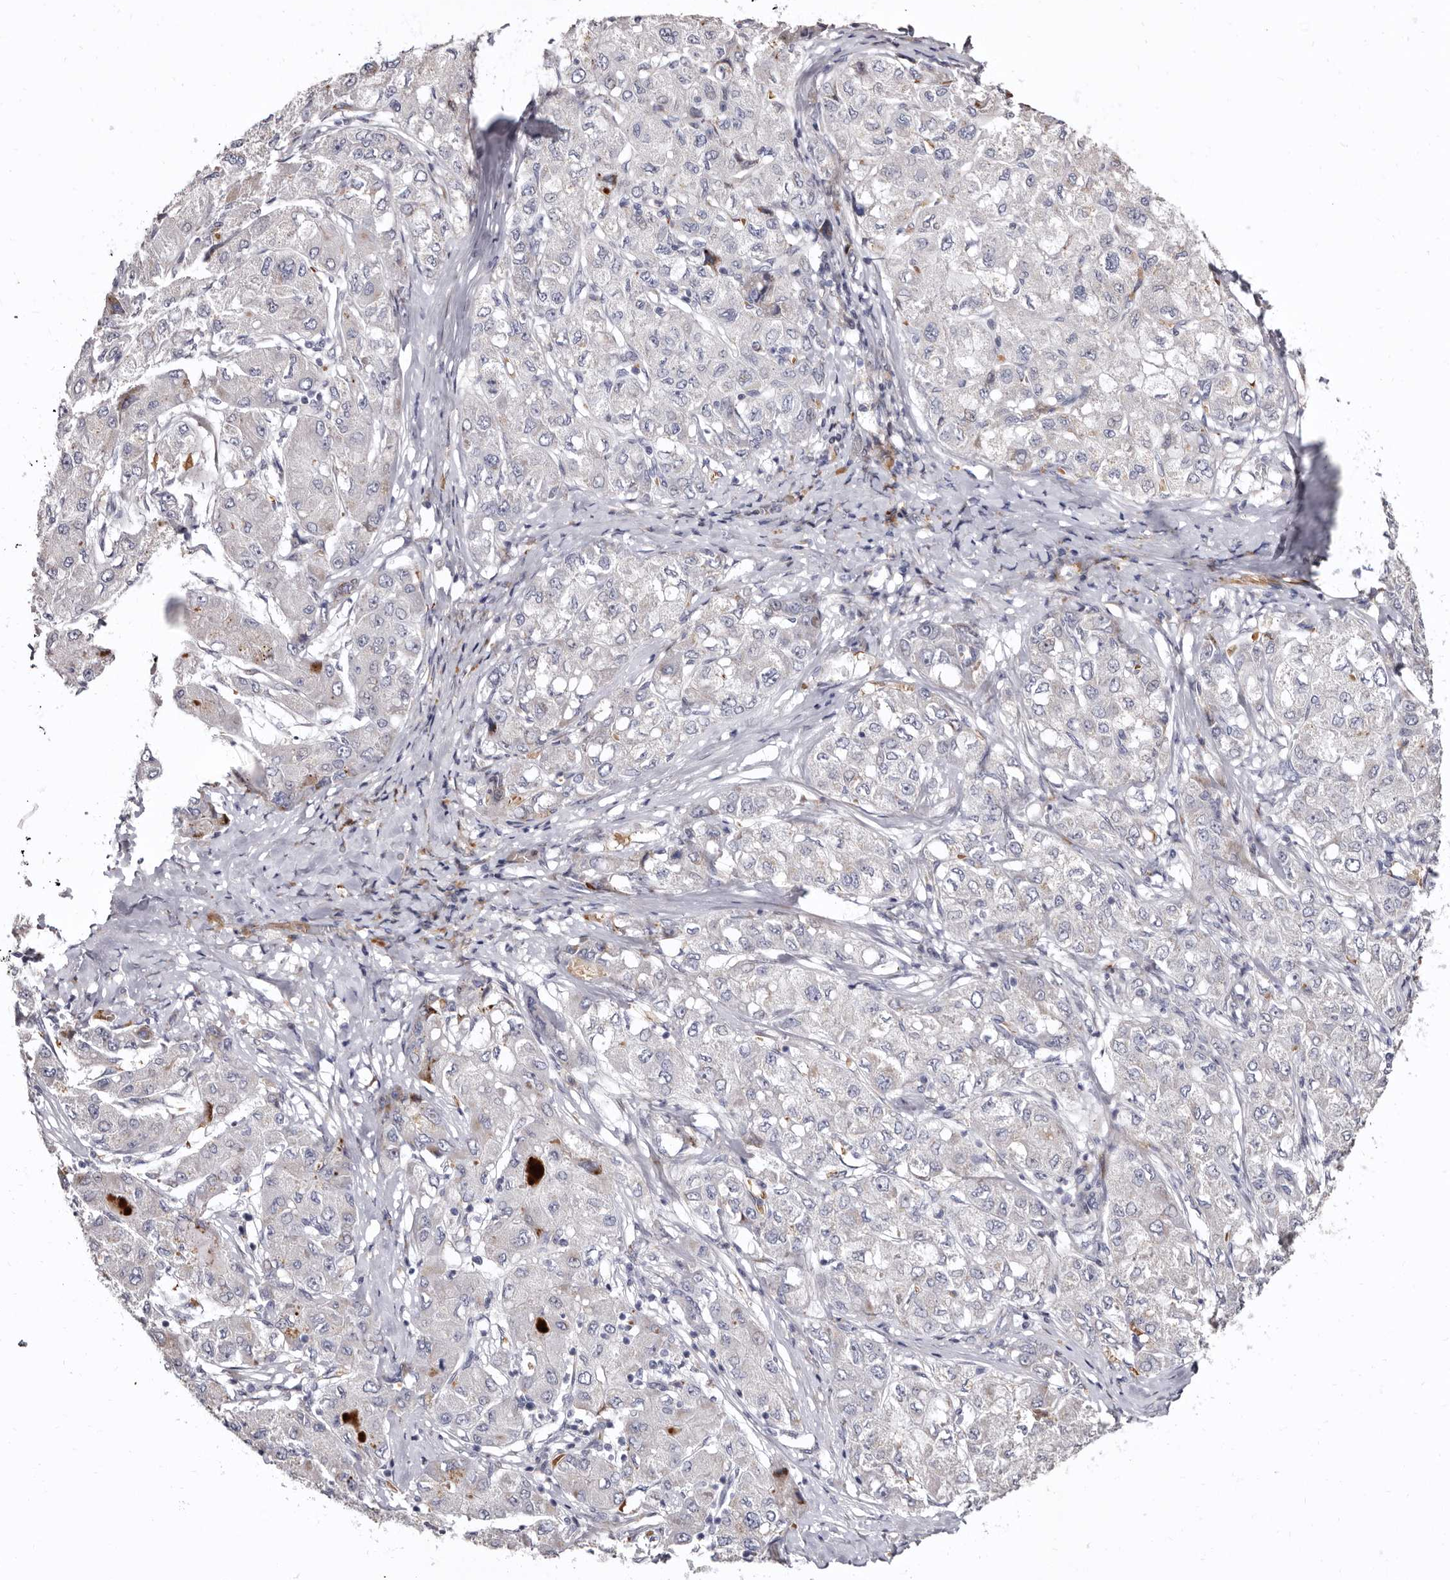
{"staining": {"intensity": "negative", "quantity": "none", "location": "none"}, "tissue": "liver cancer", "cell_type": "Tumor cells", "image_type": "cancer", "snomed": [{"axis": "morphology", "description": "Carcinoma, Hepatocellular, NOS"}, {"axis": "topography", "description": "Liver"}], "caption": "IHC image of human liver hepatocellular carcinoma stained for a protein (brown), which shows no expression in tumor cells. (Stains: DAB (3,3'-diaminobenzidine) immunohistochemistry (IHC) with hematoxylin counter stain, Microscopy: brightfield microscopy at high magnification).", "gene": "AIDA", "patient": {"sex": "male", "age": 80}}